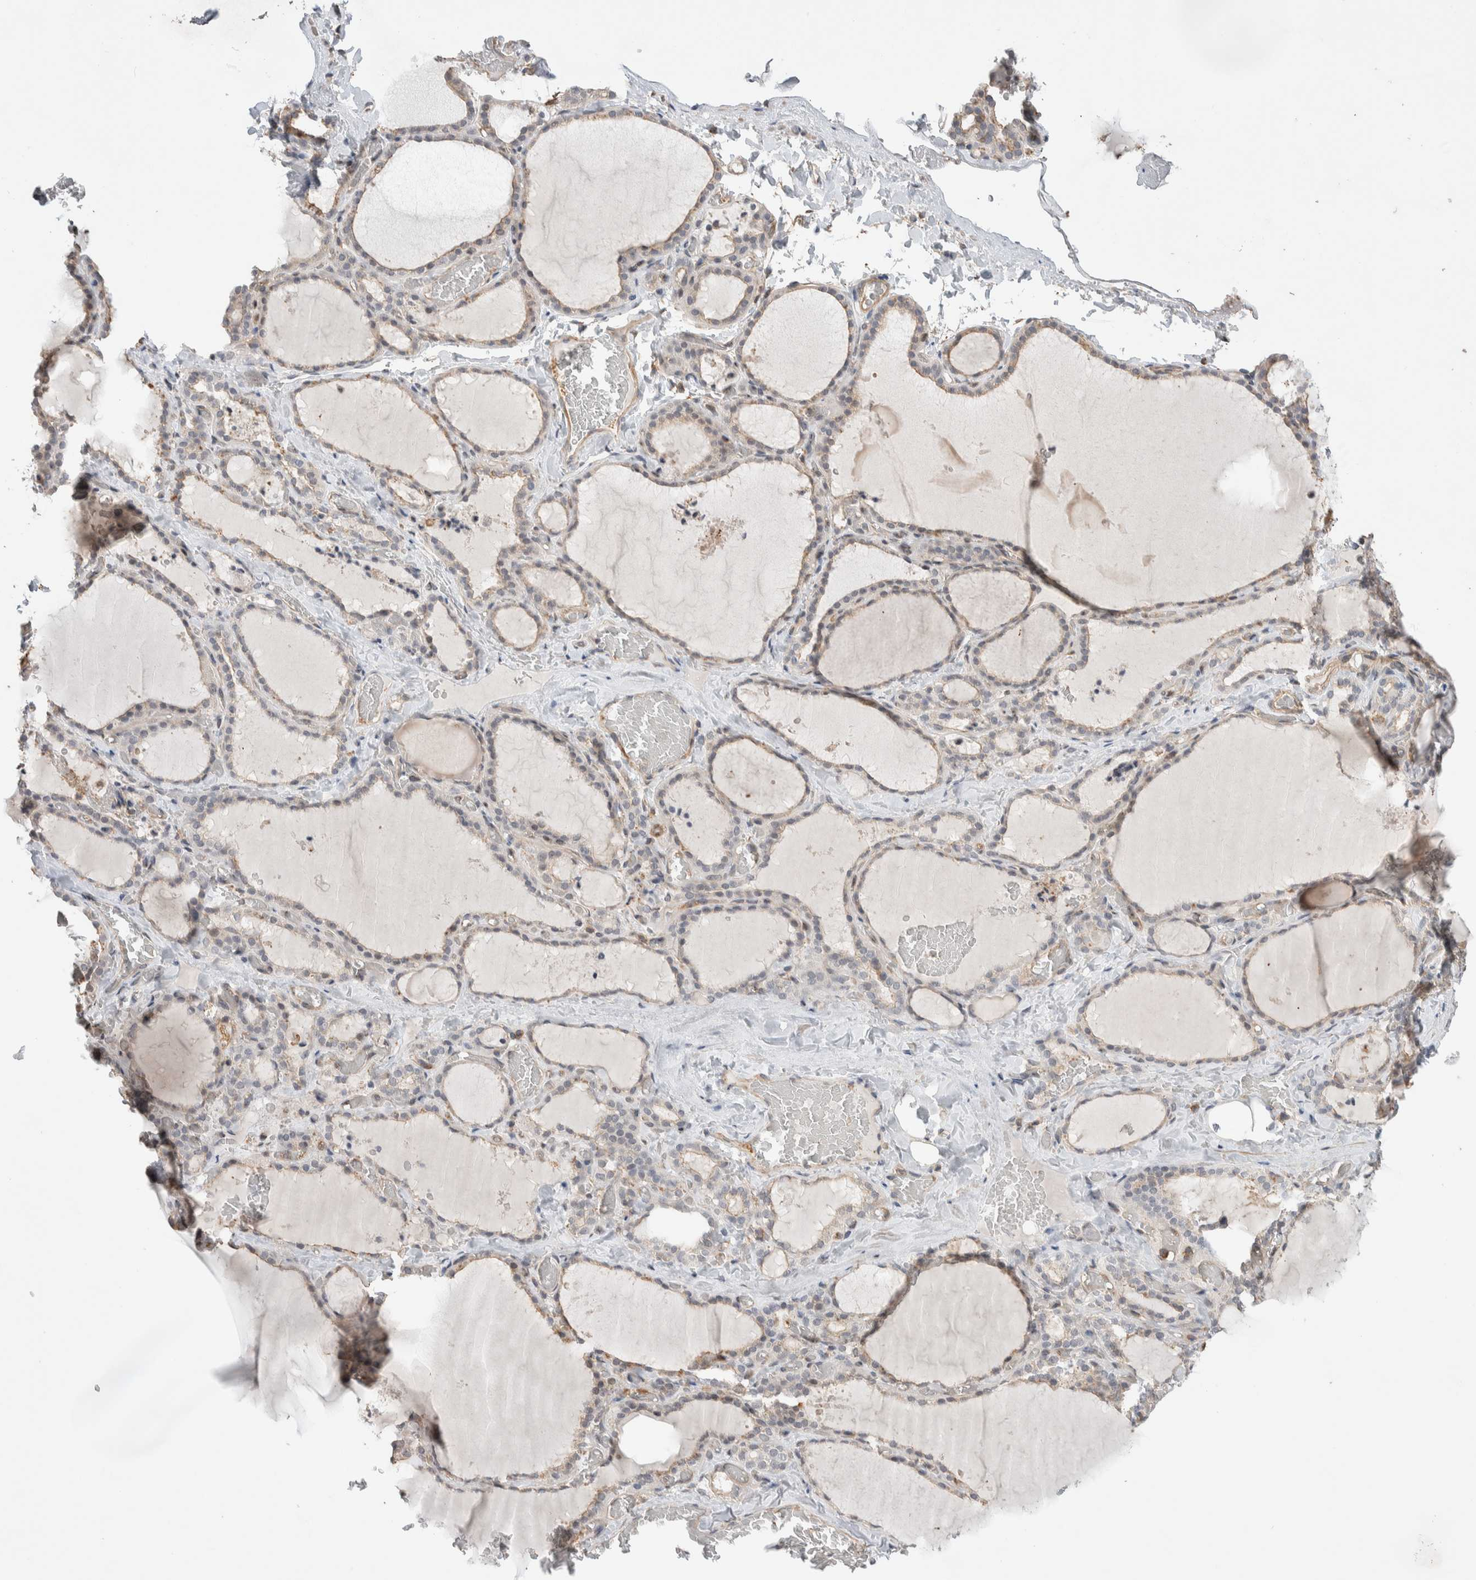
{"staining": {"intensity": "weak", "quantity": "25%-75%", "location": "cytoplasmic/membranous,nuclear"}, "tissue": "thyroid gland", "cell_type": "Glandular cells", "image_type": "normal", "snomed": [{"axis": "morphology", "description": "Normal tissue, NOS"}, {"axis": "topography", "description": "Thyroid gland"}], "caption": "Brown immunohistochemical staining in unremarkable human thyroid gland reveals weak cytoplasmic/membranous,nuclear expression in about 25%-75% of glandular cells.", "gene": "ZNF704", "patient": {"sex": "female", "age": 22}}